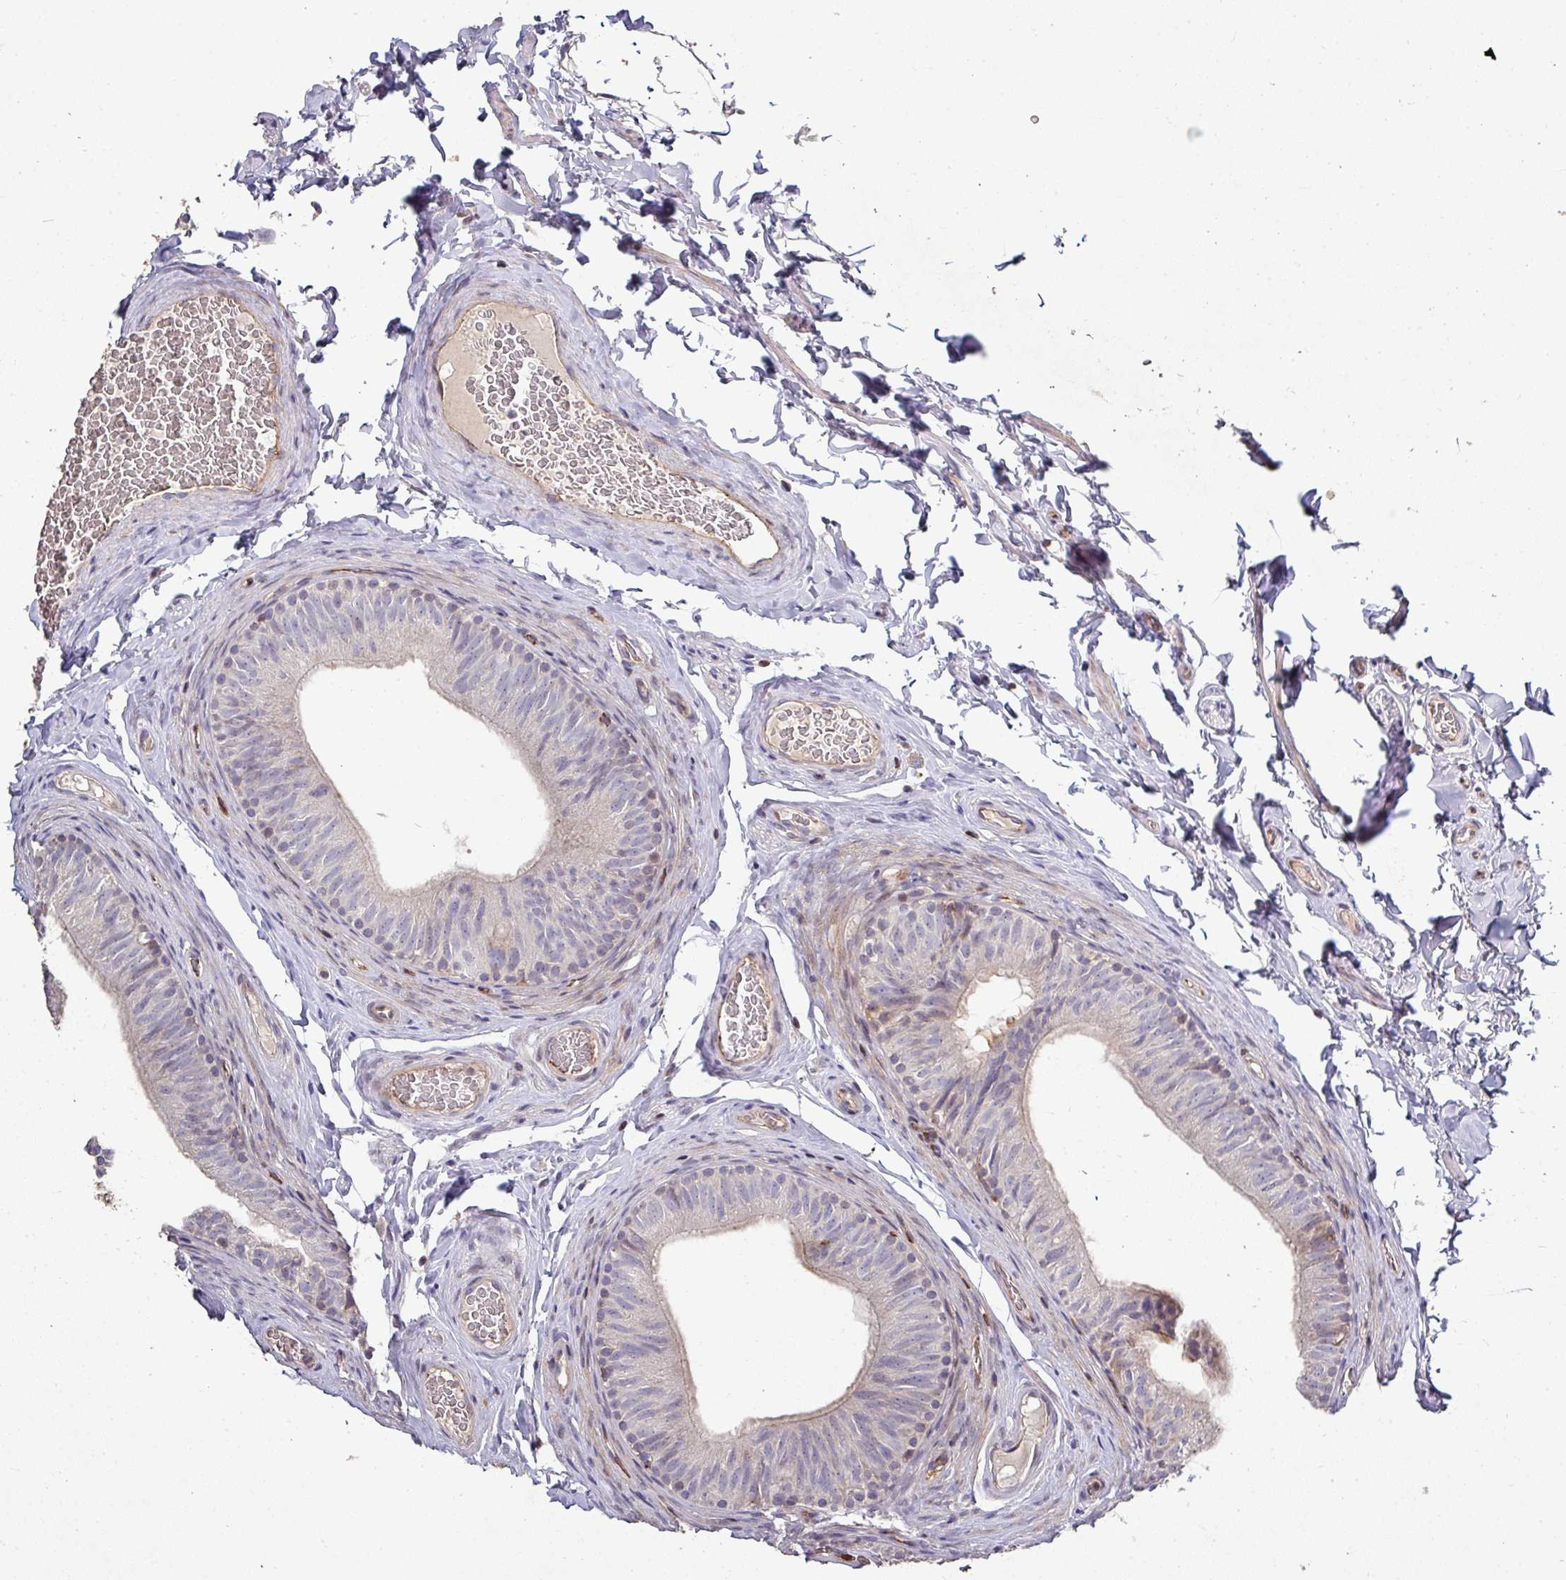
{"staining": {"intensity": "weak", "quantity": "25%-75%", "location": "cytoplasmic/membranous"}, "tissue": "epididymis", "cell_type": "Glandular cells", "image_type": "normal", "snomed": [{"axis": "morphology", "description": "Normal tissue, NOS"}, {"axis": "topography", "description": "Epididymis"}], "caption": "Brown immunohistochemical staining in normal human epididymis reveals weak cytoplasmic/membranous positivity in approximately 25%-75% of glandular cells. Nuclei are stained in blue.", "gene": "RPL23A", "patient": {"sex": "male", "age": 34}}